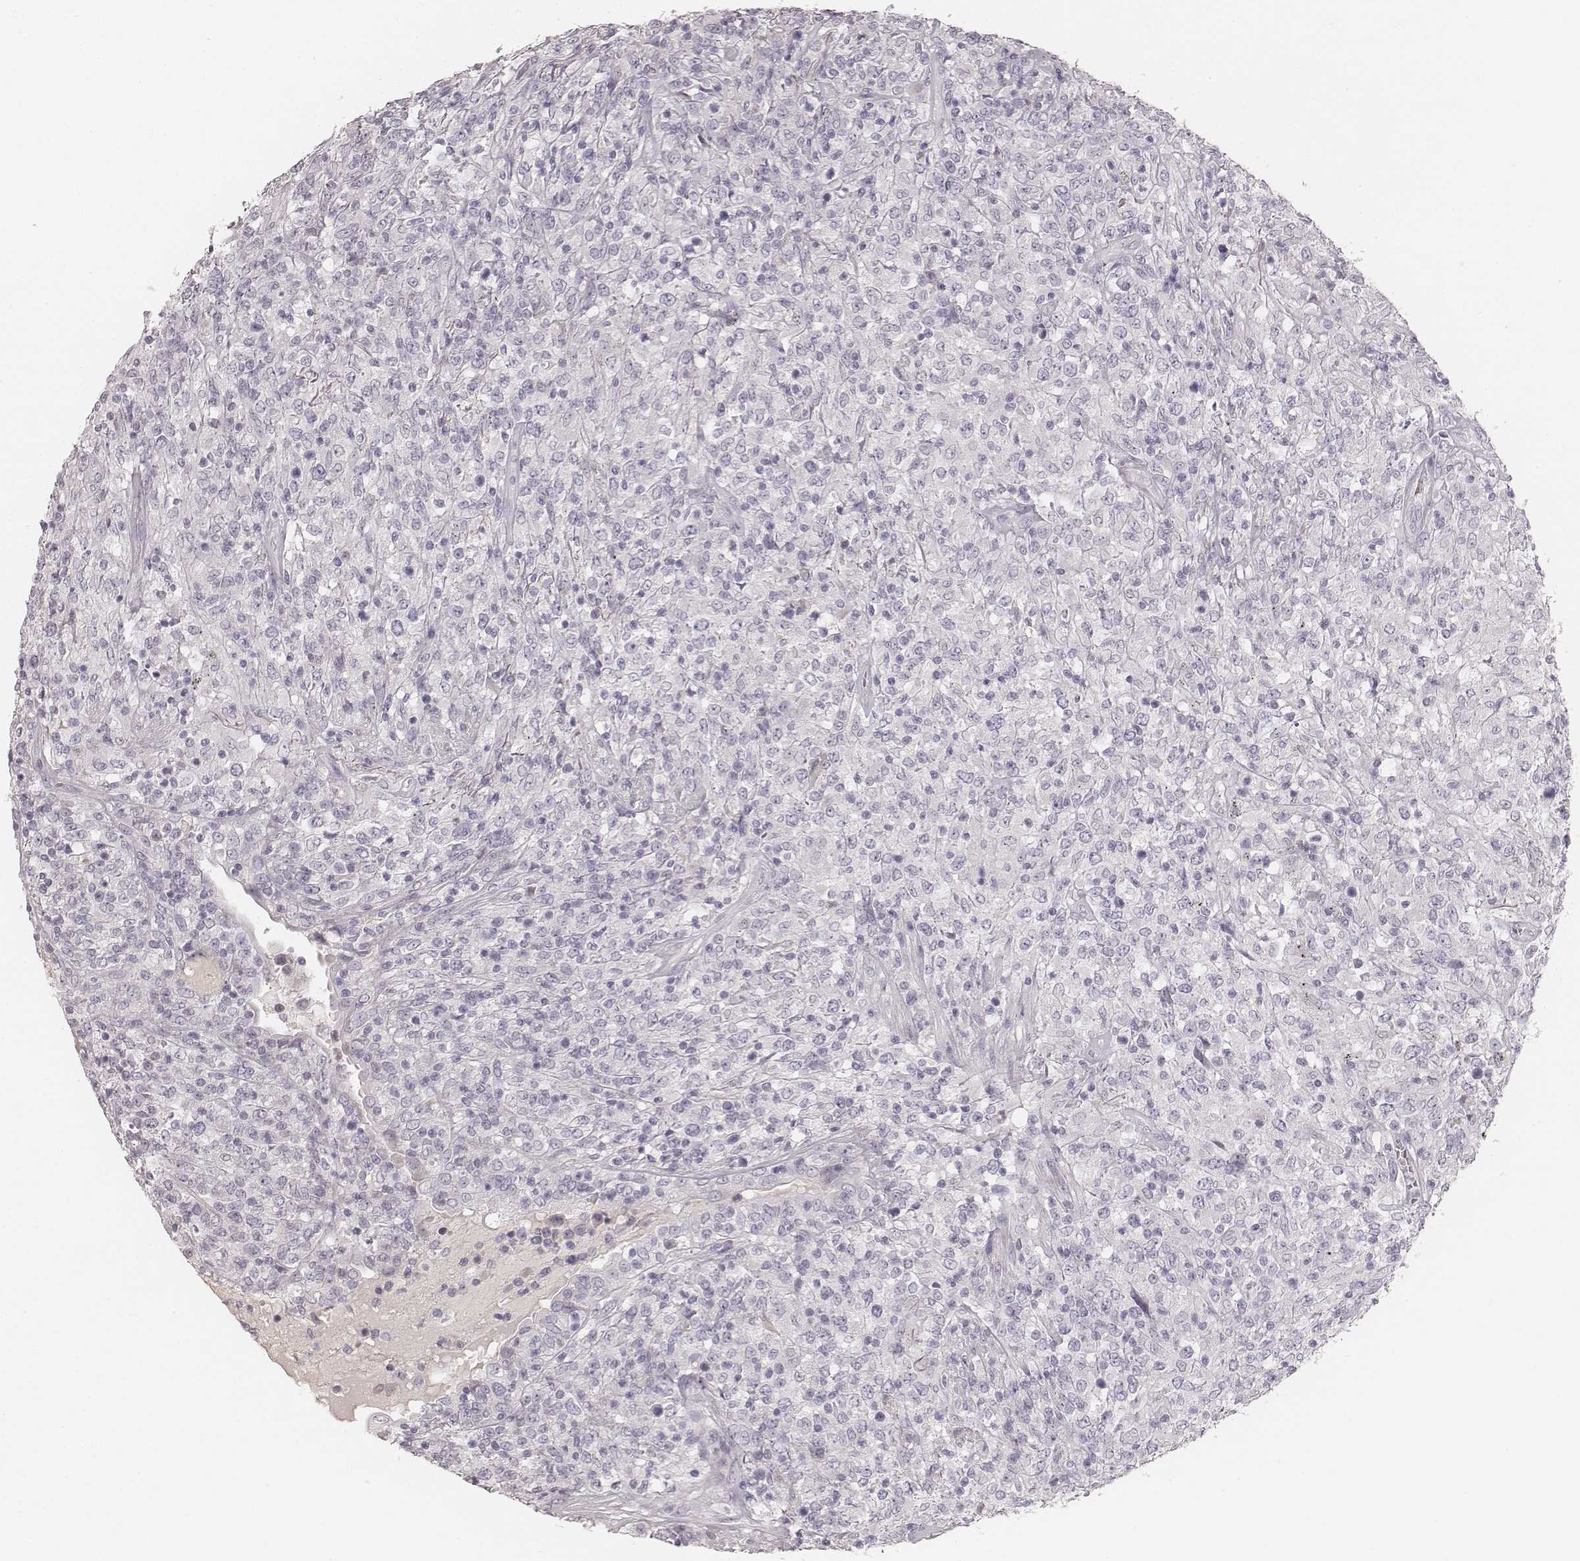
{"staining": {"intensity": "negative", "quantity": "none", "location": "none"}, "tissue": "lymphoma", "cell_type": "Tumor cells", "image_type": "cancer", "snomed": [{"axis": "morphology", "description": "Malignant lymphoma, non-Hodgkin's type, High grade"}, {"axis": "topography", "description": "Lung"}], "caption": "DAB immunohistochemical staining of human lymphoma demonstrates no significant positivity in tumor cells. (DAB (3,3'-diaminobenzidine) immunohistochemistry (IHC), high magnification).", "gene": "KRT31", "patient": {"sex": "male", "age": 79}}